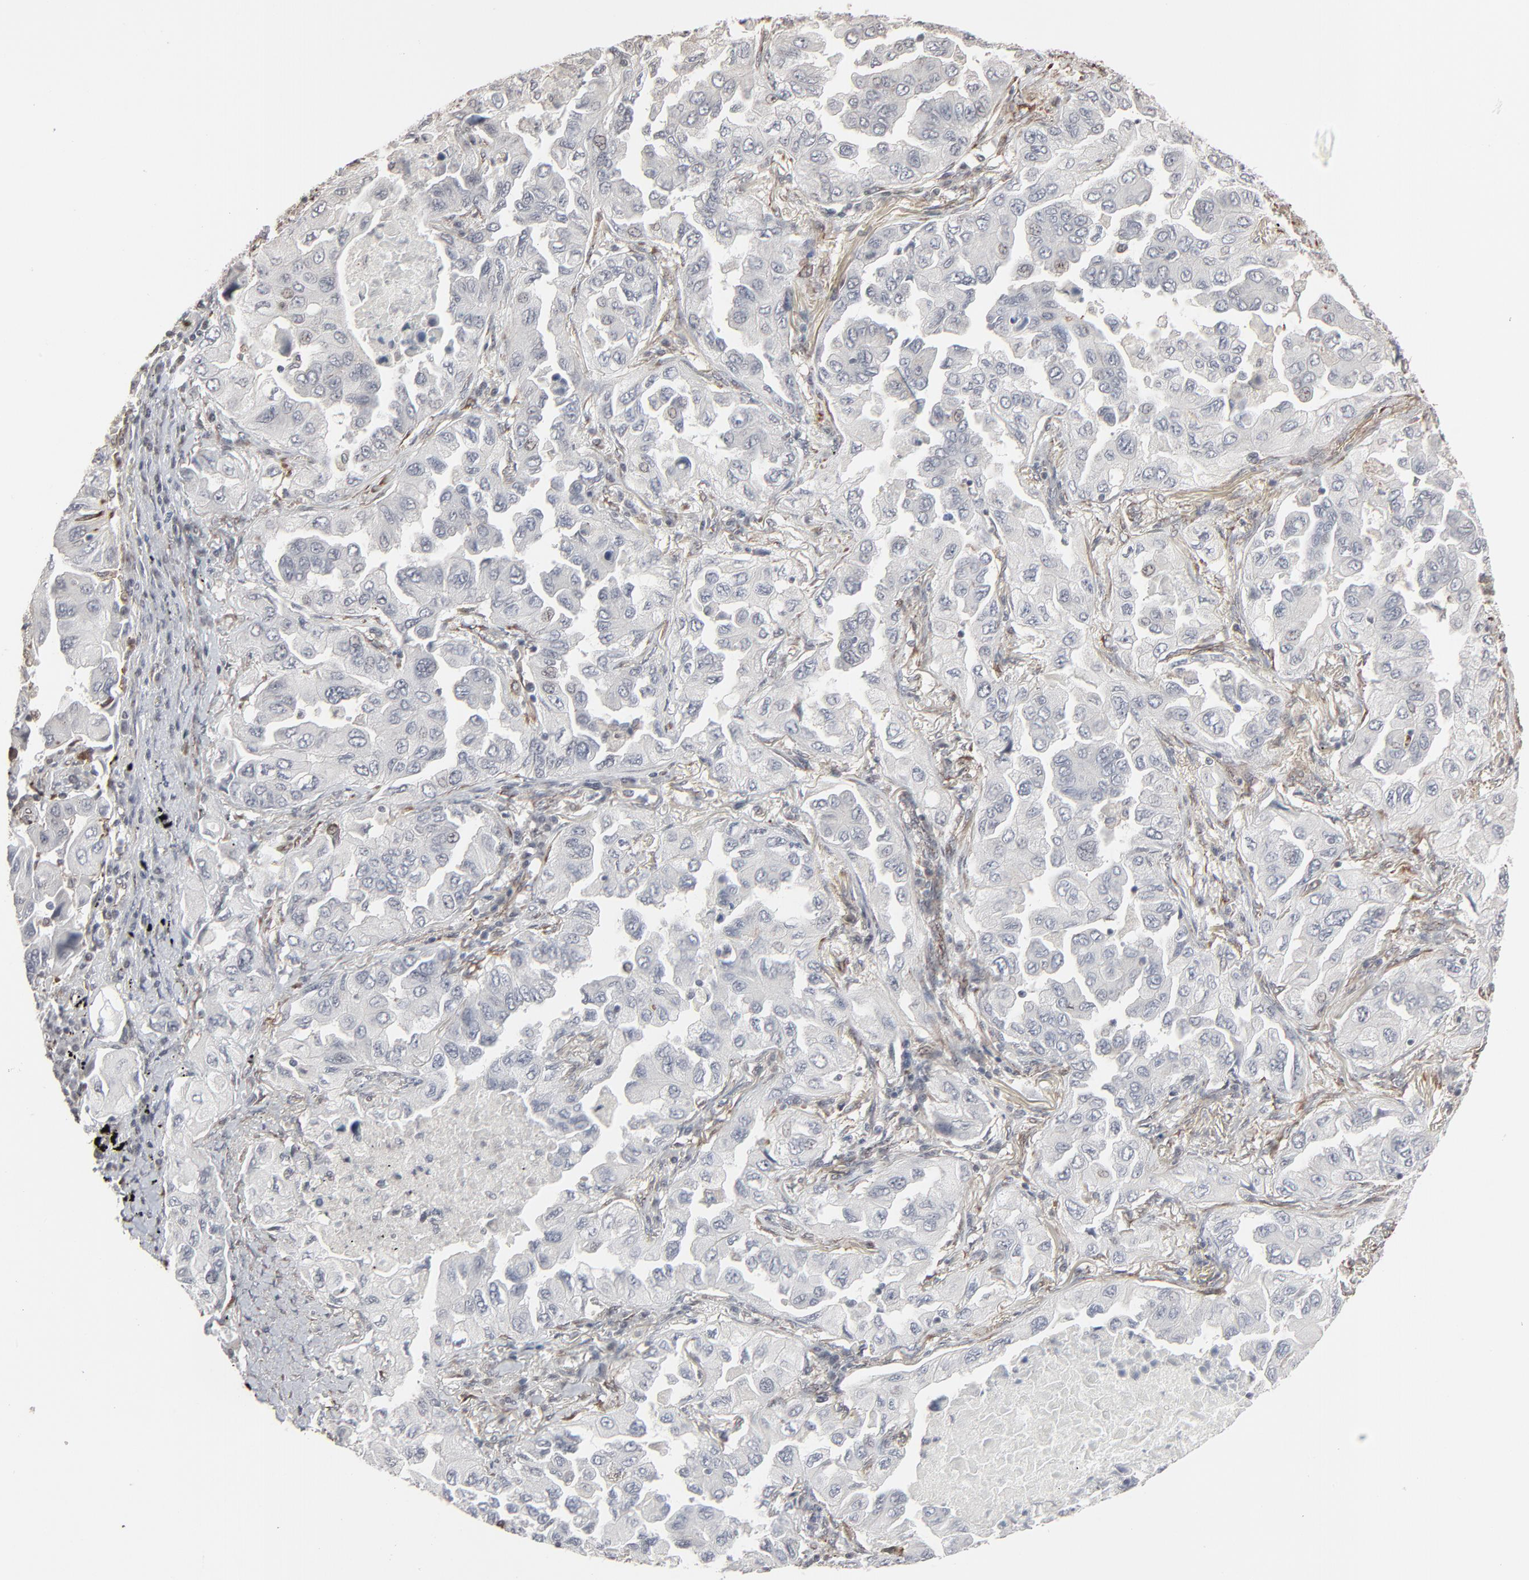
{"staining": {"intensity": "weak", "quantity": "<25%", "location": "cytoplasmic/membranous"}, "tissue": "lung cancer", "cell_type": "Tumor cells", "image_type": "cancer", "snomed": [{"axis": "morphology", "description": "Adenocarcinoma, NOS"}, {"axis": "topography", "description": "Lung"}], "caption": "An IHC micrograph of lung cancer is shown. There is no staining in tumor cells of lung cancer.", "gene": "CTNND1", "patient": {"sex": "female", "age": 65}}